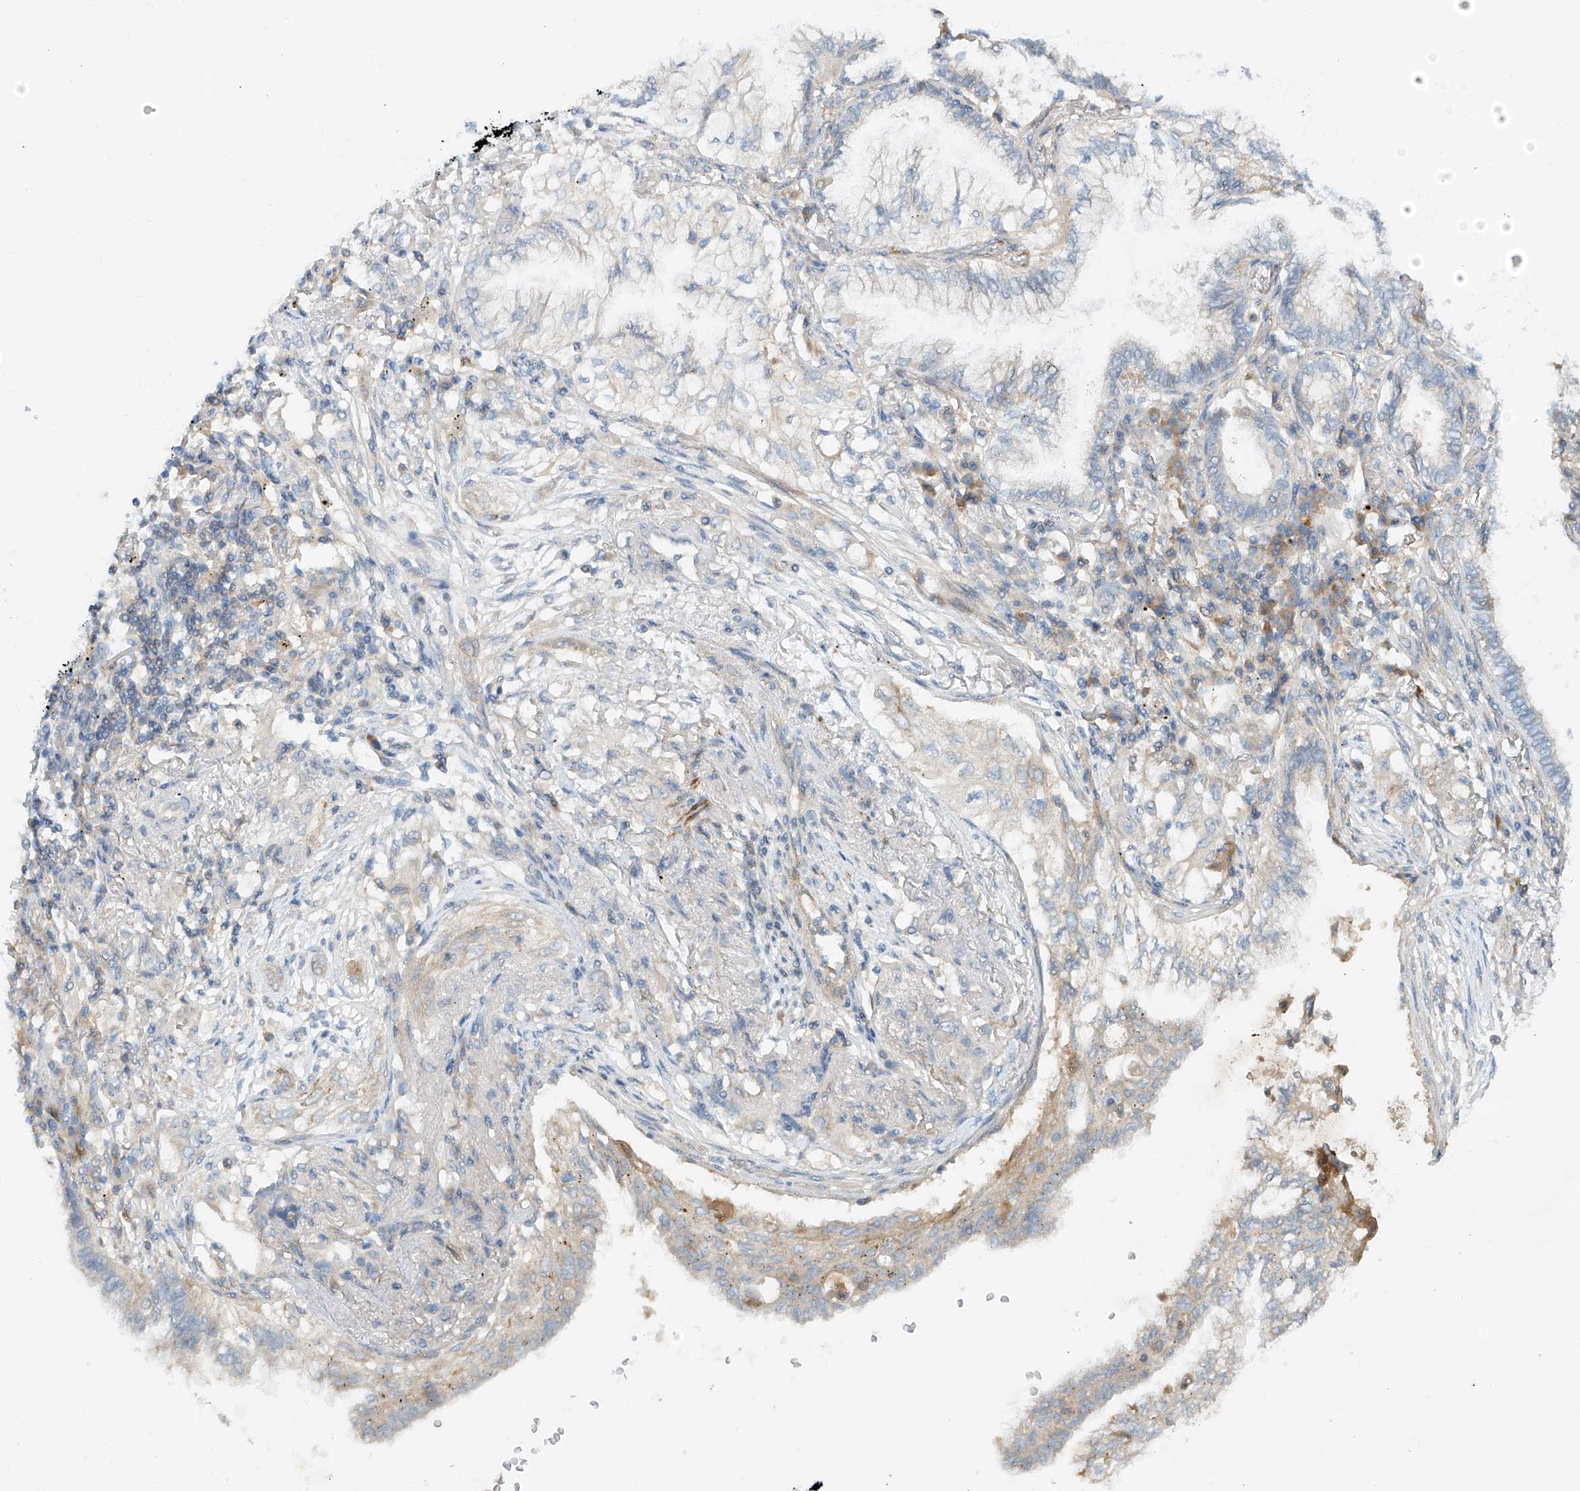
{"staining": {"intensity": "negative", "quantity": "none", "location": "none"}, "tissue": "lung cancer", "cell_type": "Tumor cells", "image_type": "cancer", "snomed": [{"axis": "morphology", "description": "Adenocarcinoma, NOS"}, {"axis": "topography", "description": "Lung"}], "caption": "High magnification brightfield microscopy of adenocarcinoma (lung) stained with DAB (brown) and counterstained with hematoxylin (blue): tumor cells show no significant staining. (Brightfield microscopy of DAB immunohistochemistry at high magnification).", "gene": "LYRM9", "patient": {"sex": "female", "age": 70}}